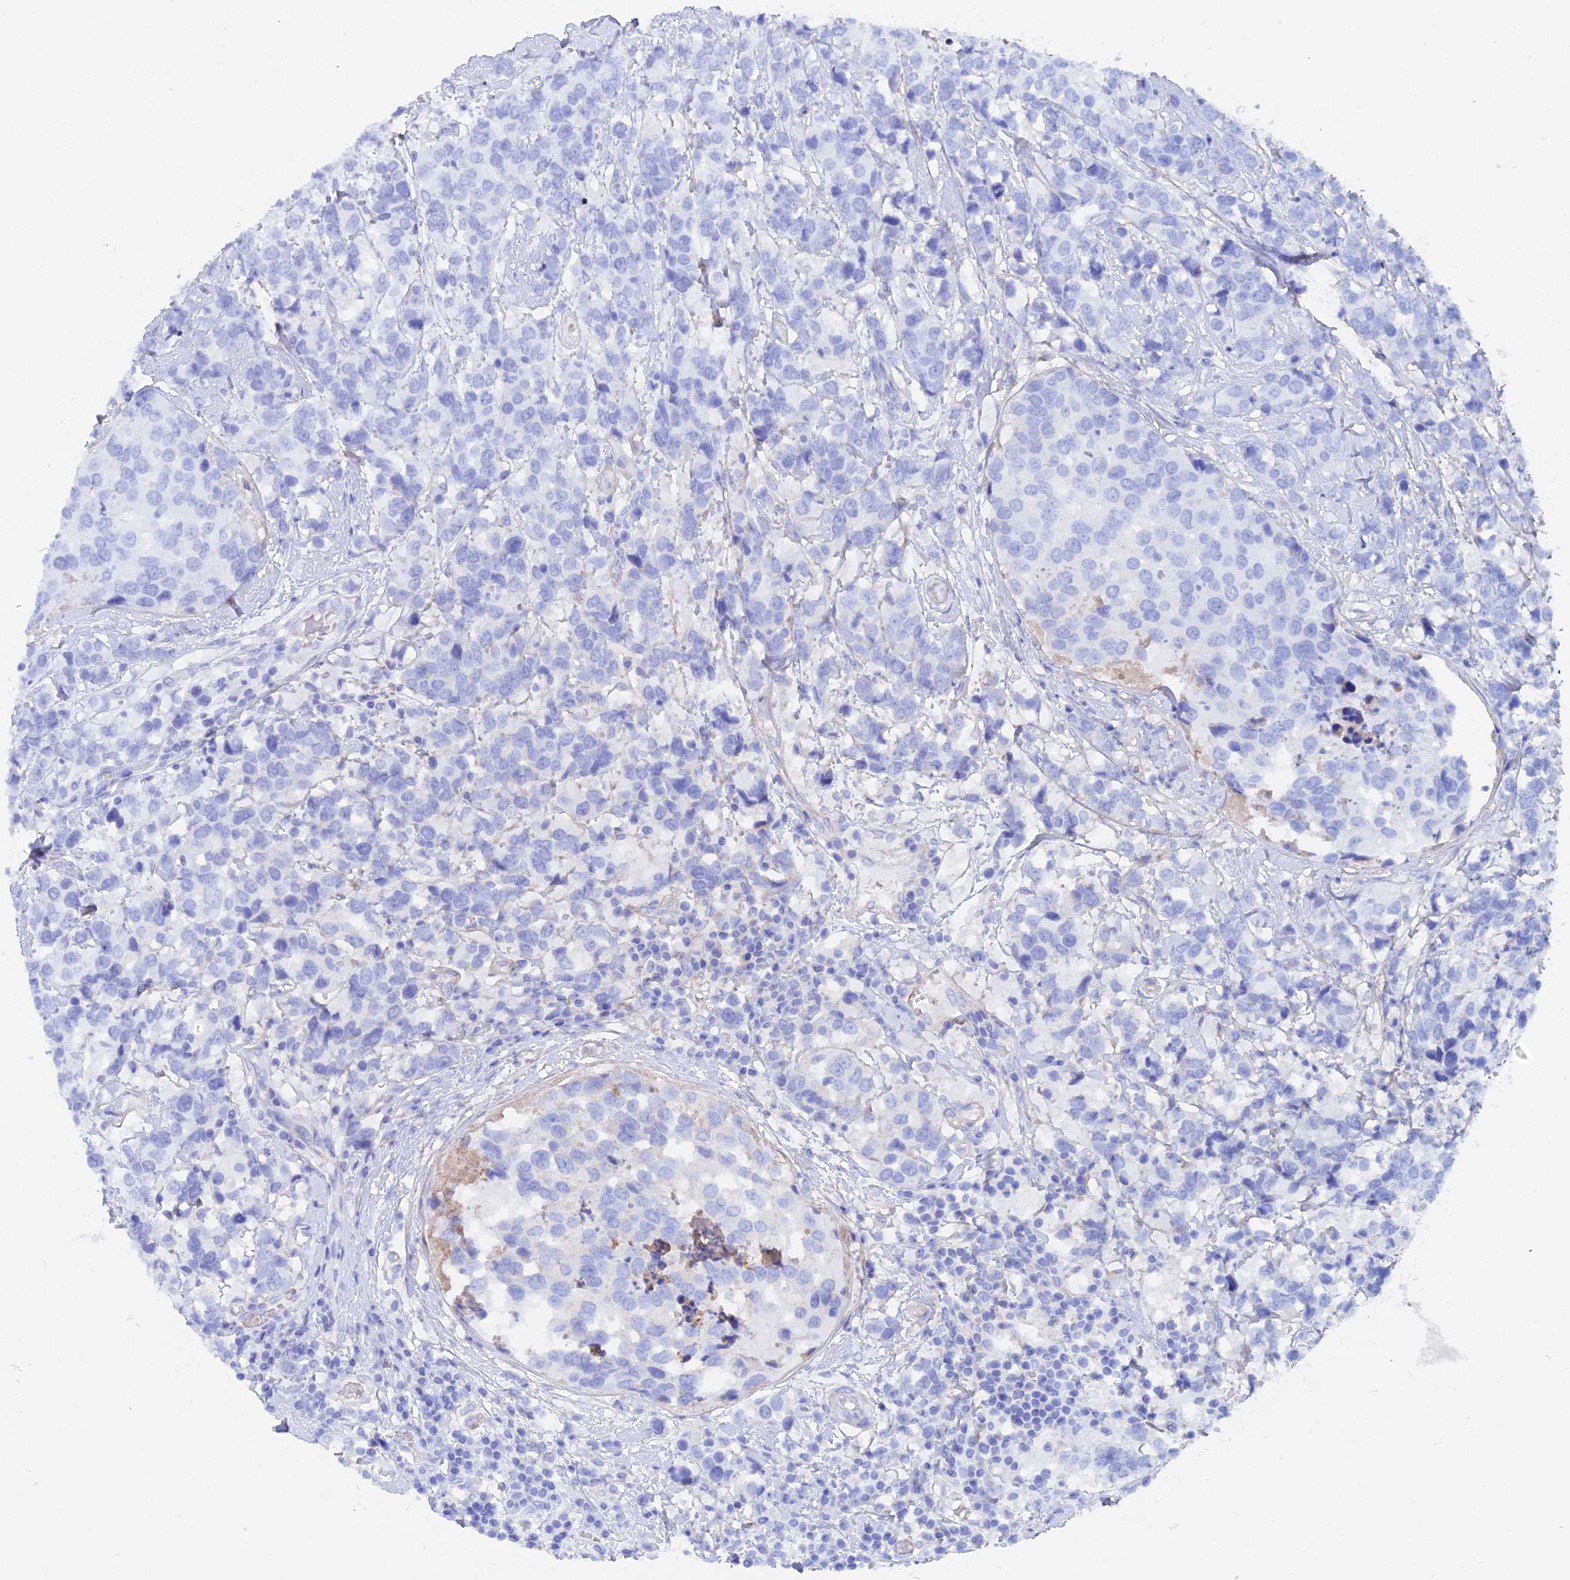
{"staining": {"intensity": "weak", "quantity": "<25%", "location": "cytoplasmic/membranous"}, "tissue": "breast cancer", "cell_type": "Tumor cells", "image_type": "cancer", "snomed": [{"axis": "morphology", "description": "Lobular carcinoma"}, {"axis": "topography", "description": "Breast"}], "caption": "Immunohistochemistry of breast cancer reveals no staining in tumor cells. (Immunohistochemistry (ihc), brightfield microscopy, high magnification).", "gene": "TRIM43B", "patient": {"sex": "female", "age": 59}}